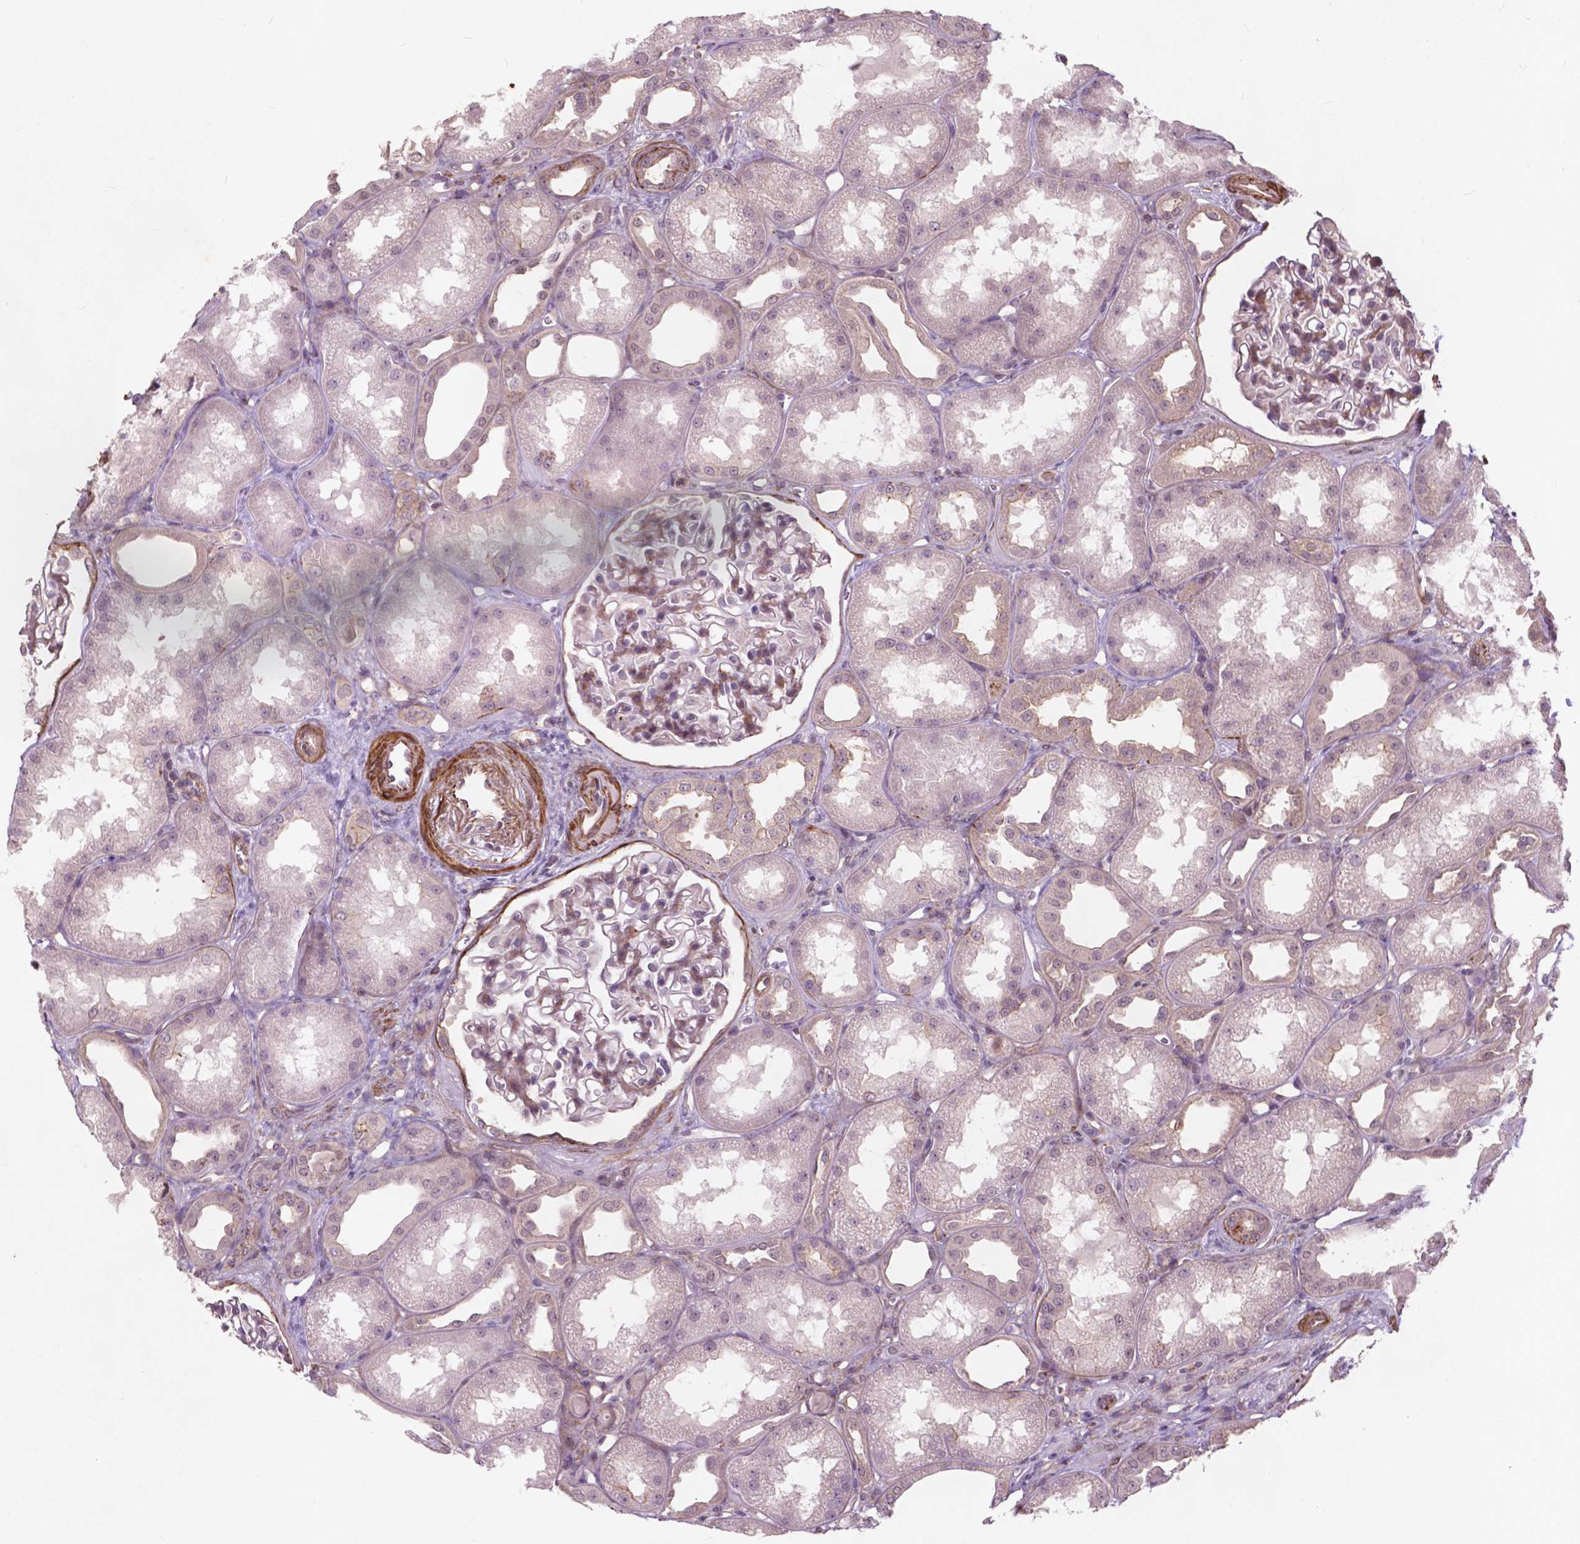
{"staining": {"intensity": "weak", "quantity": "25%-75%", "location": "cytoplasmic/membranous"}, "tissue": "kidney", "cell_type": "Cells in glomeruli", "image_type": "normal", "snomed": [{"axis": "morphology", "description": "Normal tissue, NOS"}, {"axis": "topography", "description": "Kidney"}], "caption": "A micrograph showing weak cytoplasmic/membranous positivity in approximately 25%-75% of cells in glomeruli in benign kidney, as visualized by brown immunohistochemical staining.", "gene": "RFPL4B", "patient": {"sex": "male", "age": 61}}